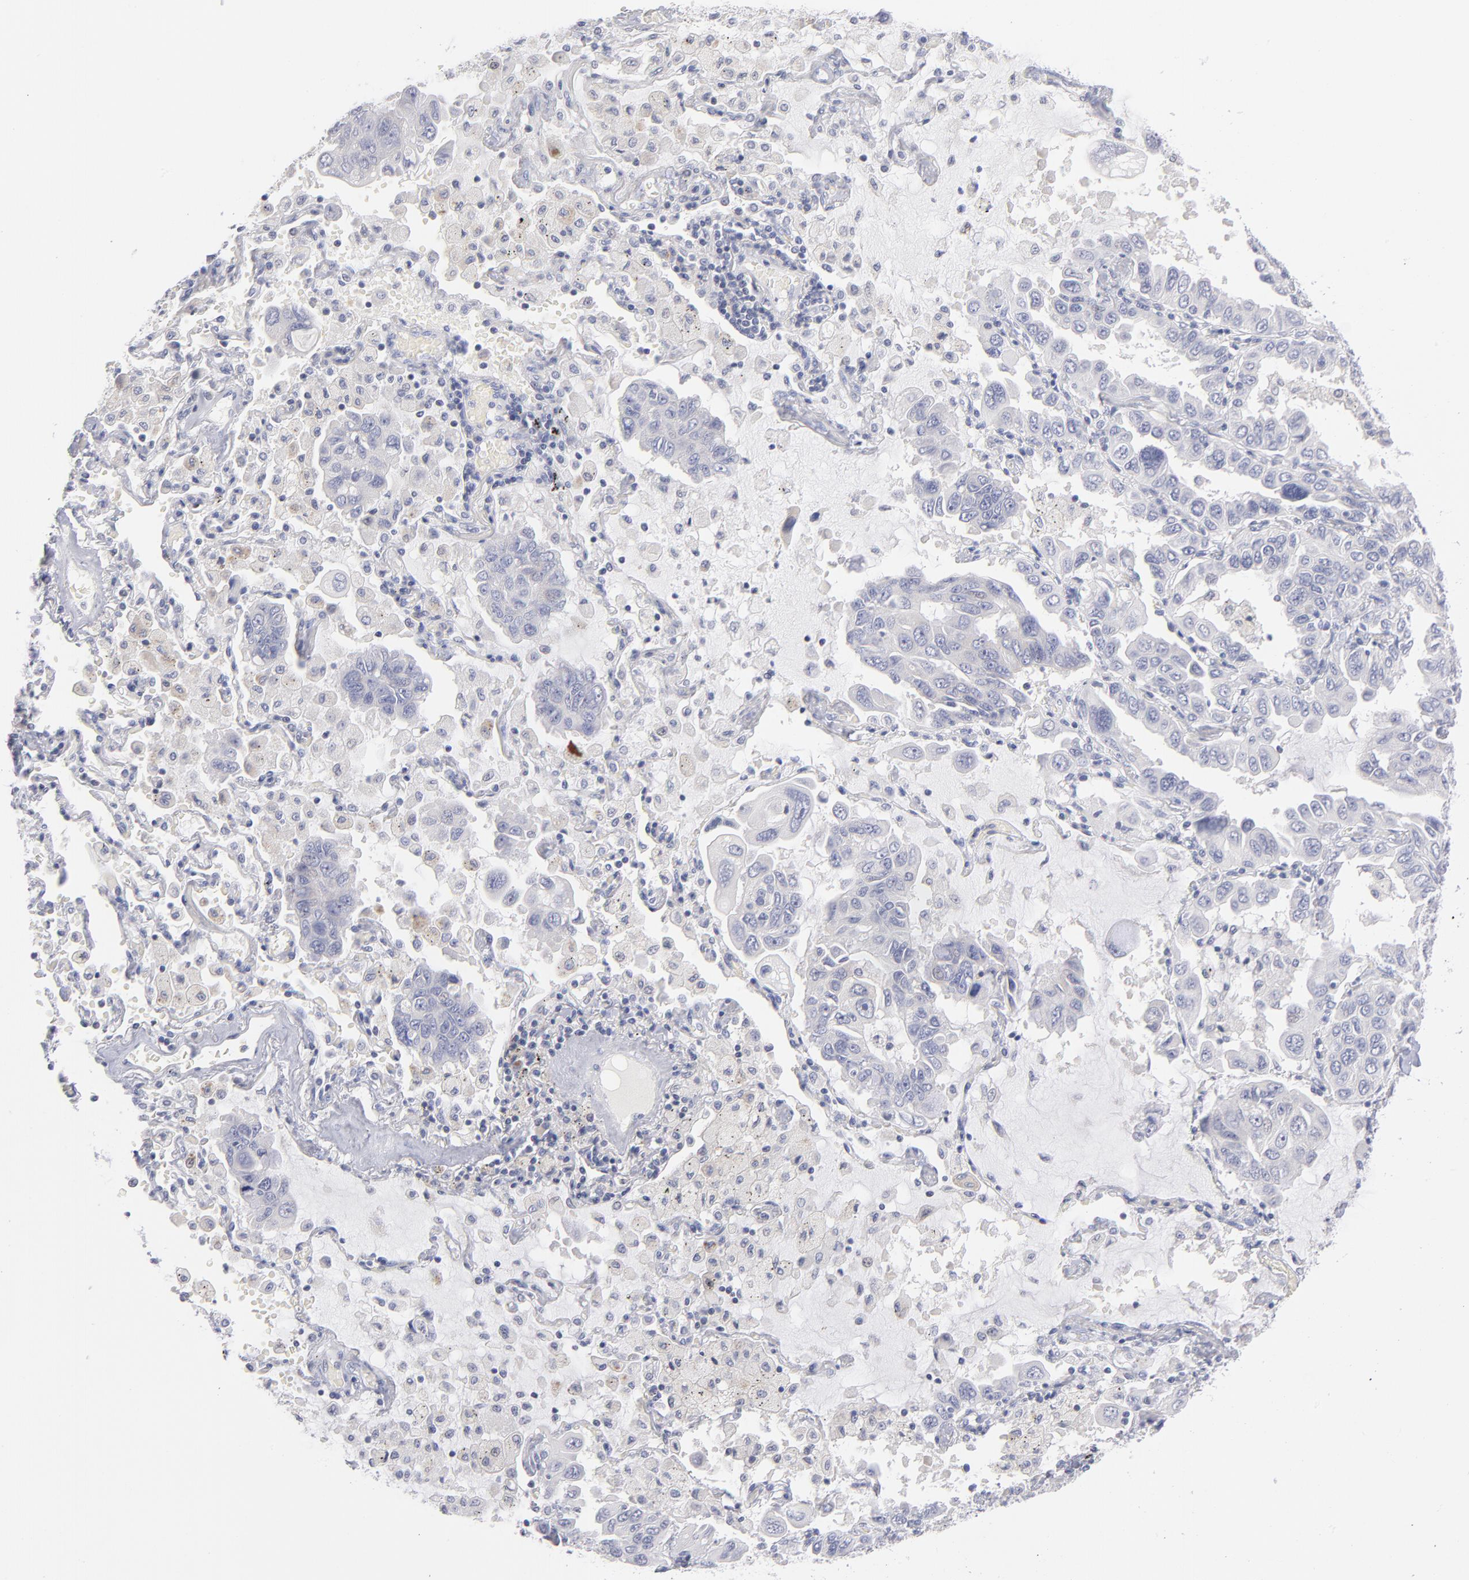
{"staining": {"intensity": "negative", "quantity": "none", "location": "none"}, "tissue": "lung cancer", "cell_type": "Tumor cells", "image_type": "cancer", "snomed": [{"axis": "morphology", "description": "Adenocarcinoma, NOS"}, {"axis": "topography", "description": "Lung"}], "caption": "Immunohistochemistry (IHC) of lung cancer (adenocarcinoma) shows no staining in tumor cells. (Brightfield microscopy of DAB (3,3'-diaminobenzidine) immunohistochemistry at high magnification).", "gene": "MTHFD2", "patient": {"sex": "male", "age": 64}}